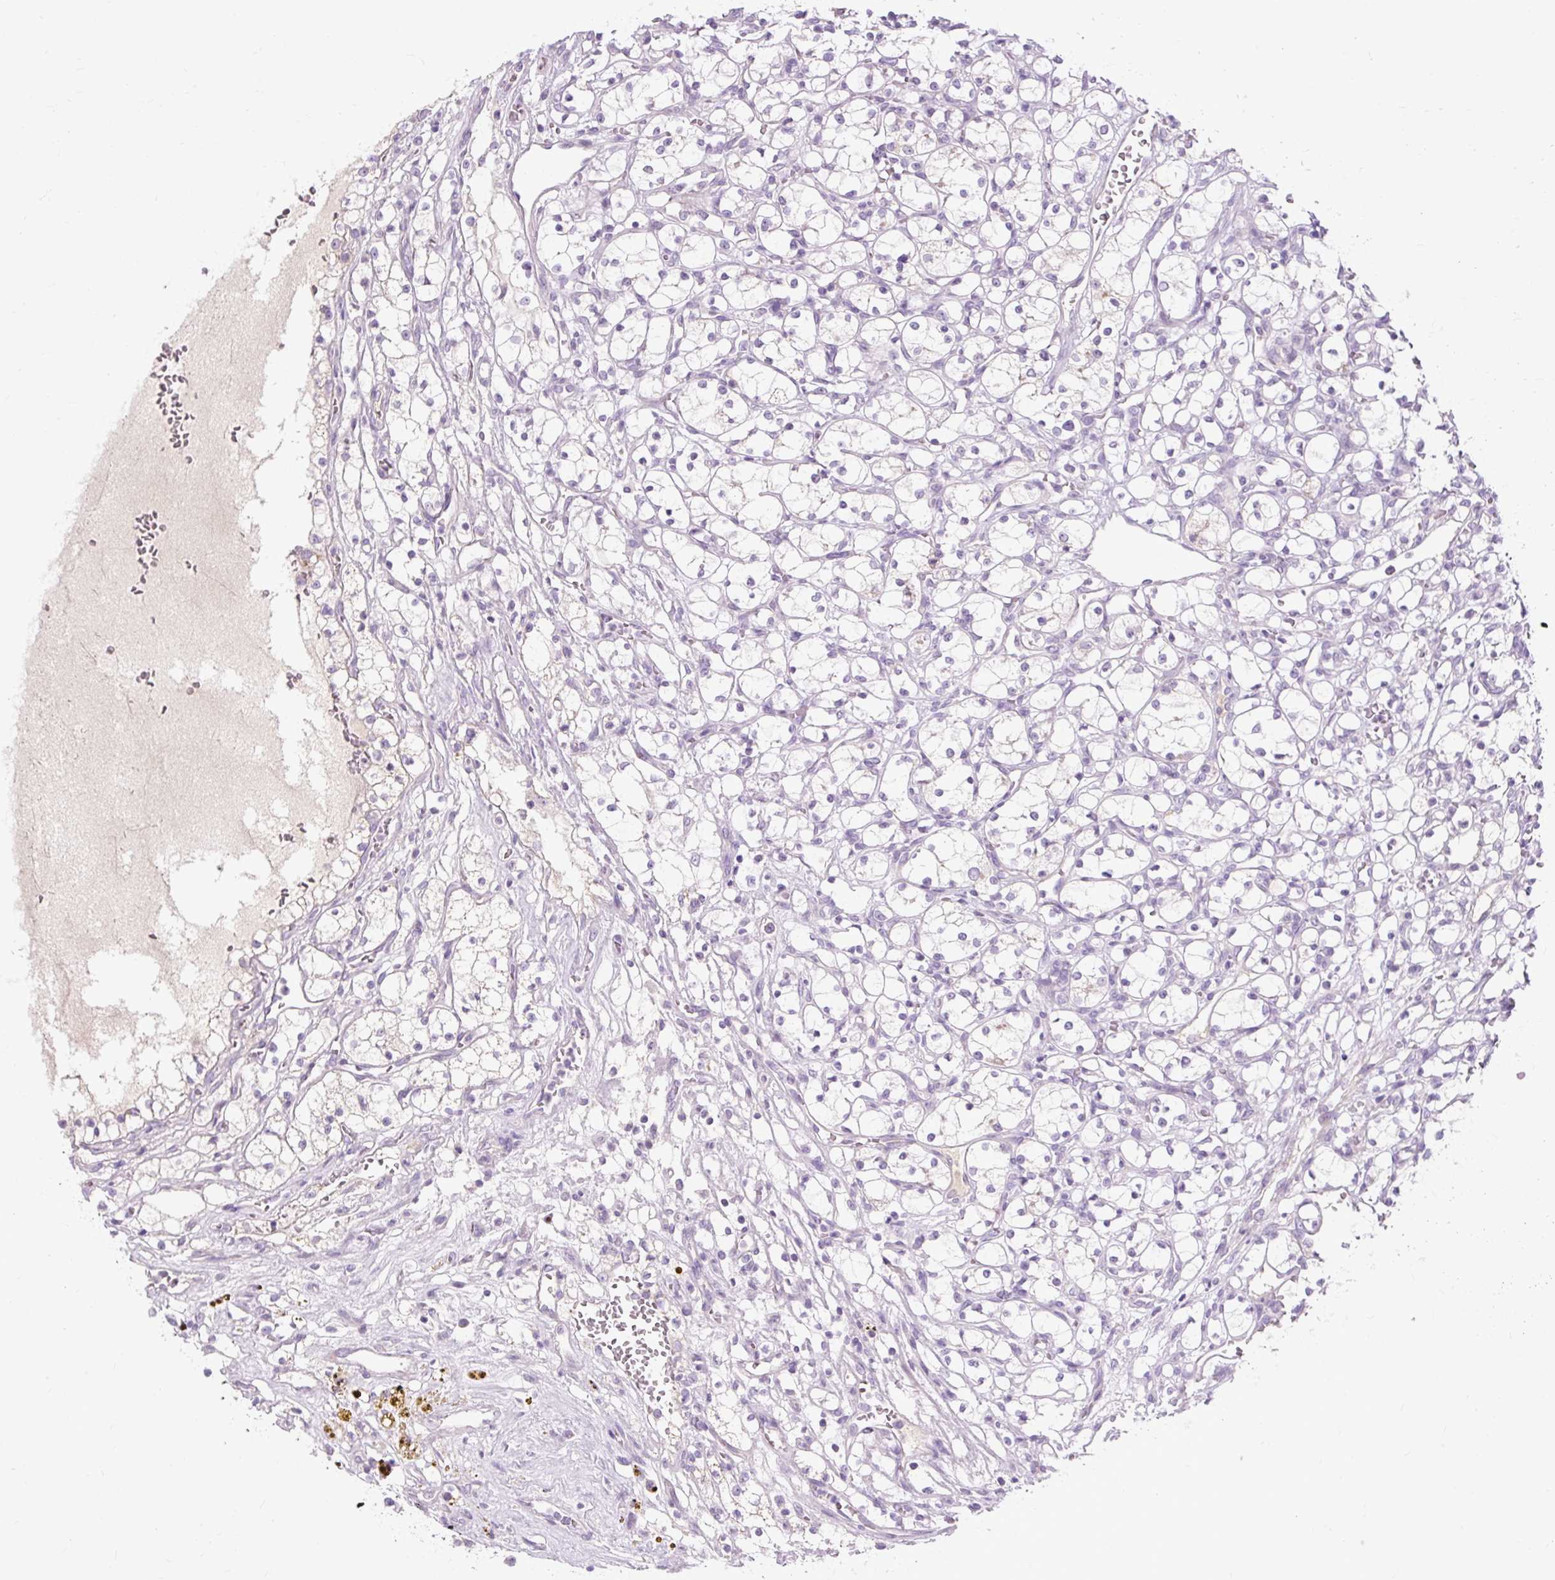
{"staining": {"intensity": "negative", "quantity": "none", "location": "none"}, "tissue": "renal cancer", "cell_type": "Tumor cells", "image_type": "cancer", "snomed": [{"axis": "morphology", "description": "Adenocarcinoma, NOS"}, {"axis": "topography", "description": "Kidney"}], "caption": "A photomicrograph of adenocarcinoma (renal) stained for a protein displays no brown staining in tumor cells.", "gene": "ARRDC2", "patient": {"sex": "female", "age": 69}}